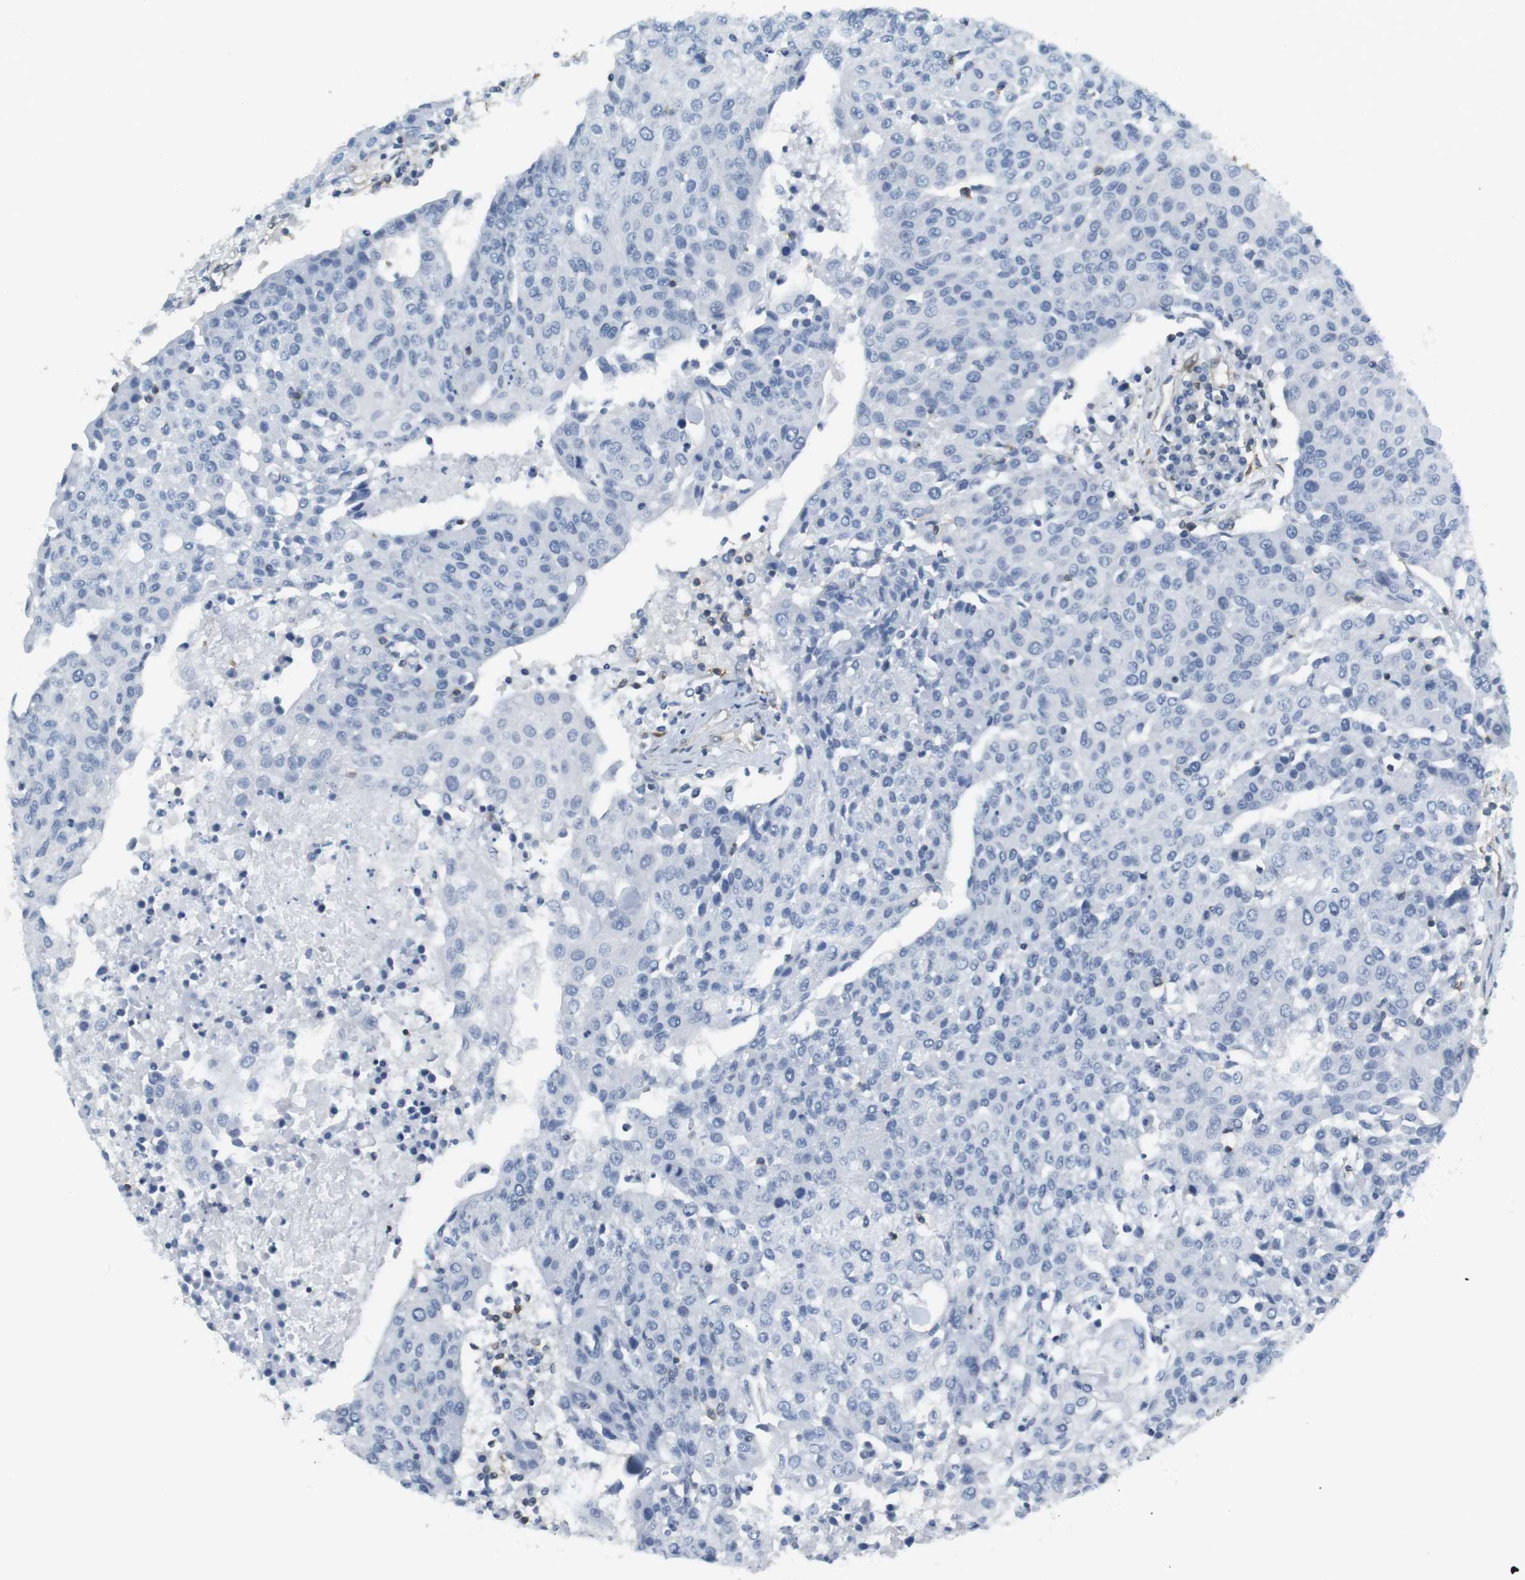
{"staining": {"intensity": "negative", "quantity": "none", "location": "none"}, "tissue": "urothelial cancer", "cell_type": "Tumor cells", "image_type": "cancer", "snomed": [{"axis": "morphology", "description": "Urothelial carcinoma, High grade"}, {"axis": "topography", "description": "Urinary bladder"}], "caption": "An IHC micrograph of urothelial carcinoma (high-grade) is shown. There is no staining in tumor cells of urothelial carcinoma (high-grade). The staining is performed using DAB brown chromogen with nuclei counter-stained in using hematoxylin.", "gene": "F2R", "patient": {"sex": "female", "age": 85}}